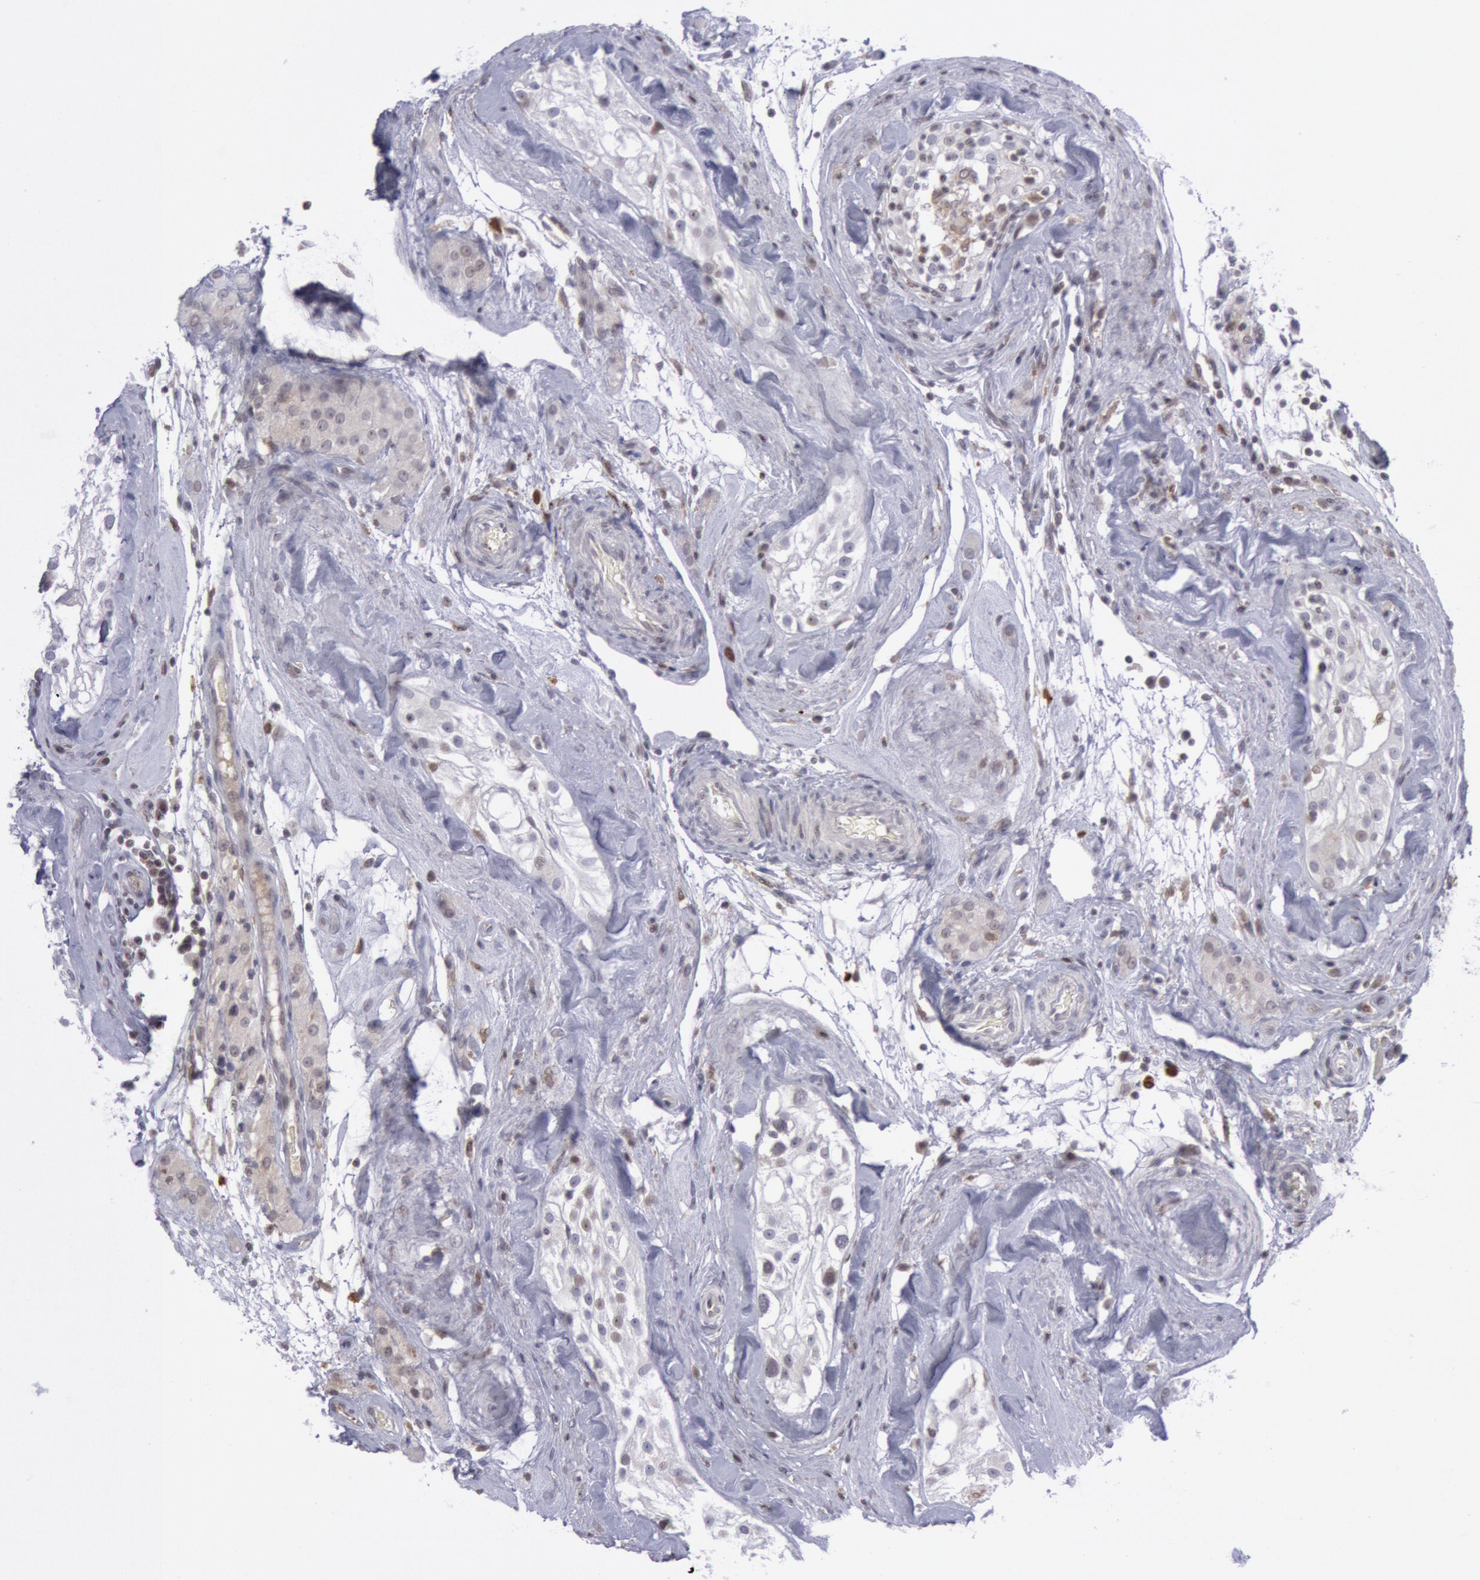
{"staining": {"intensity": "negative", "quantity": "none", "location": "none"}, "tissue": "testis", "cell_type": "Cells in seminiferous ducts", "image_type": "normal", "snomed": [{"axis": "morphology", "description": "Normal tissue, NOS"}, {"axis": "topography", "description": "Testis"}], "caption": "Photomicrograph shows no protein staining in cells in seminiferous ducts of unremarkable testis. (Stains: DAB IHC with hematoxylin counter stain, Microscopy: brightfield microscopy at high magnification).", "gene": "PTGS2", "patient": {"sex": "male", "age": 46}}